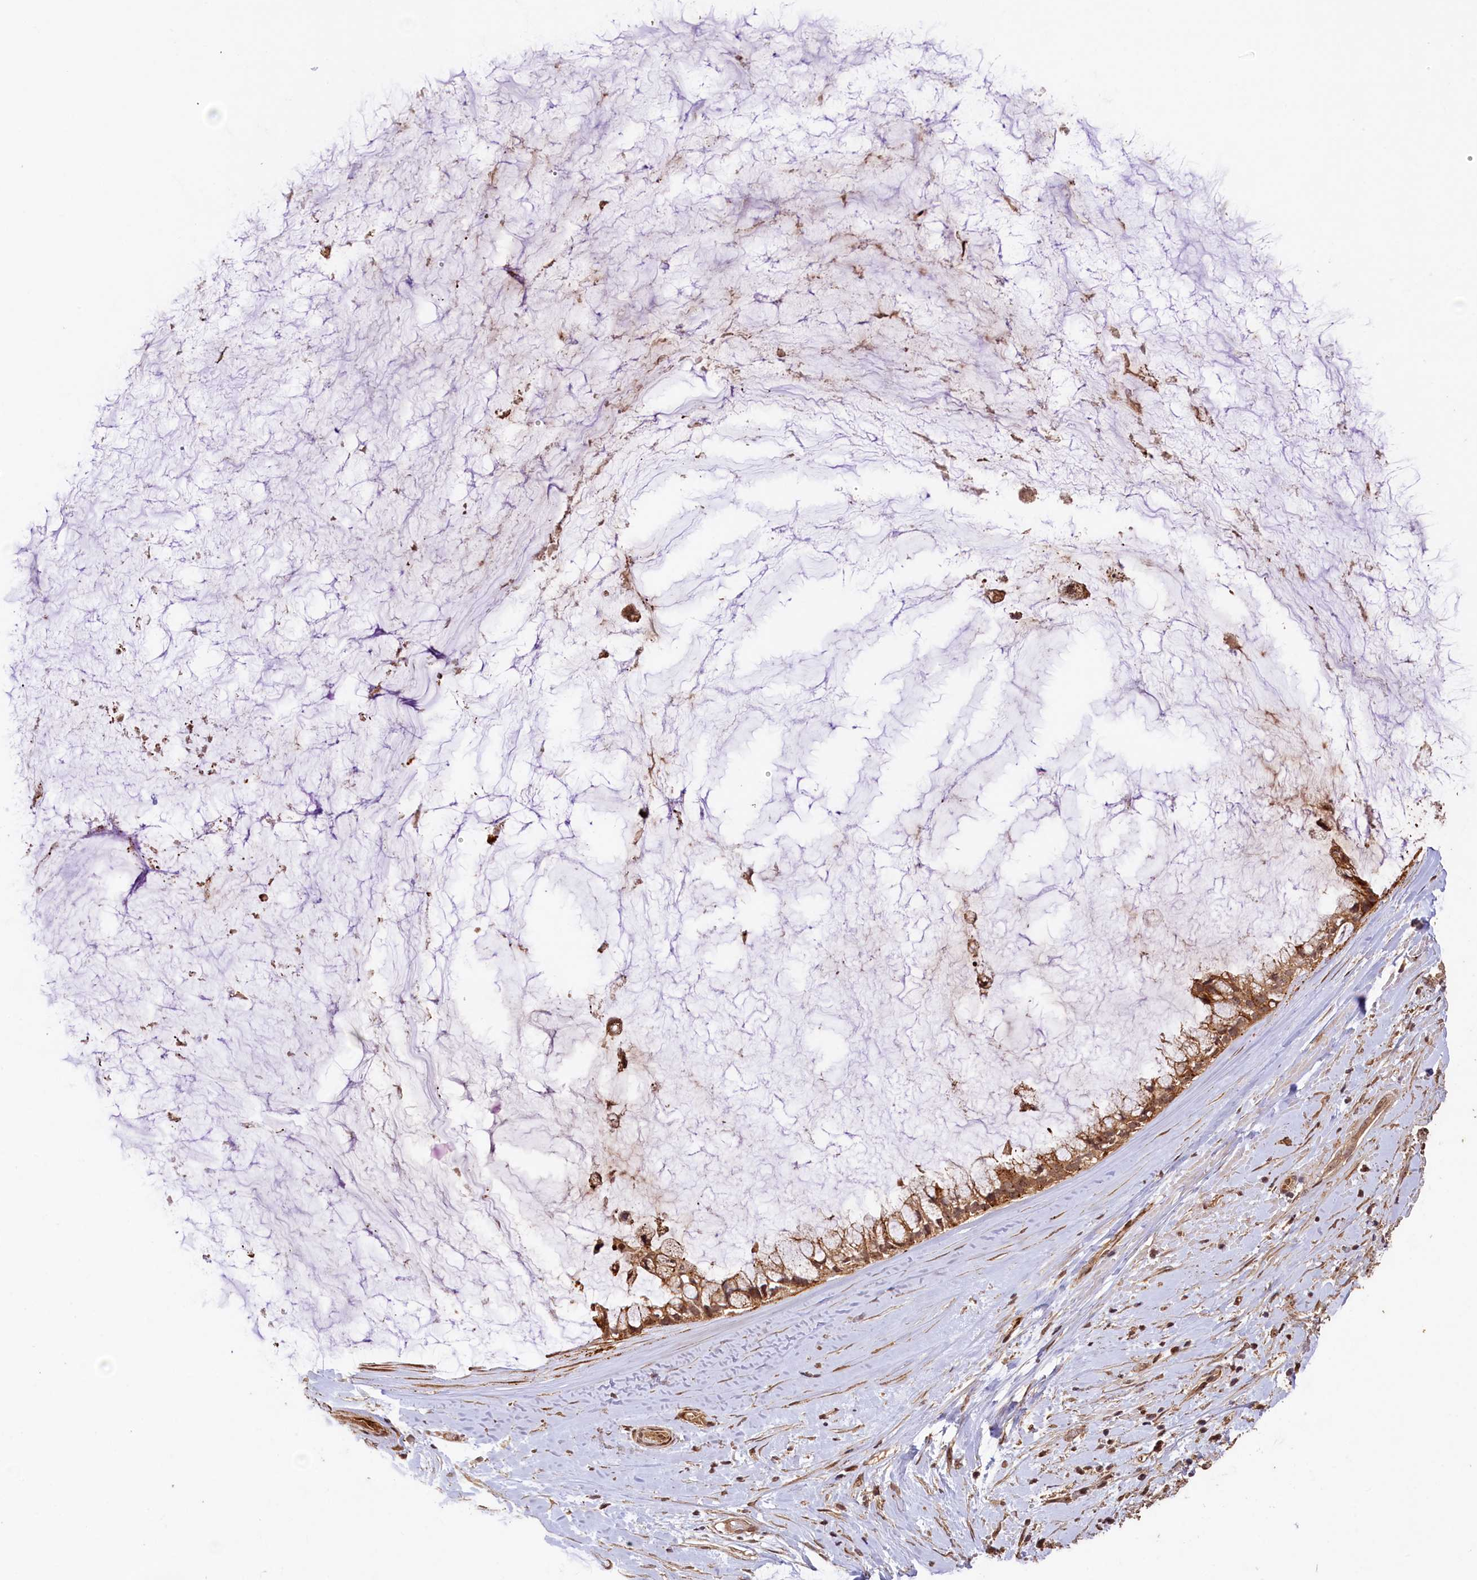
{"staining": {"intensity": "moderate", "quantity": ">75%", "location": "cytoplasmic/membranous,nuclear"}, "tissue": "ovarian cancer", "cell_type": "Tumor cells", "image_type": "cancer", "snomed": [{"axis": "morphology", "description": "Cystadenocarcinoma, mucinous, NOS"}, {"axis": "topography", "description": "Ovary"}], "caption": "An immunohistochemistry (IHC) photomicrograph of tumor tissue is shown. Protein staining in brown highlights moderate cytoplasmic/membranous and nuclear positivity in ovarian mucinous cystadenocarcinoma within tumor cells.", "gene": "SHPRH", "patient": {"sex": "female", "age": 39}}